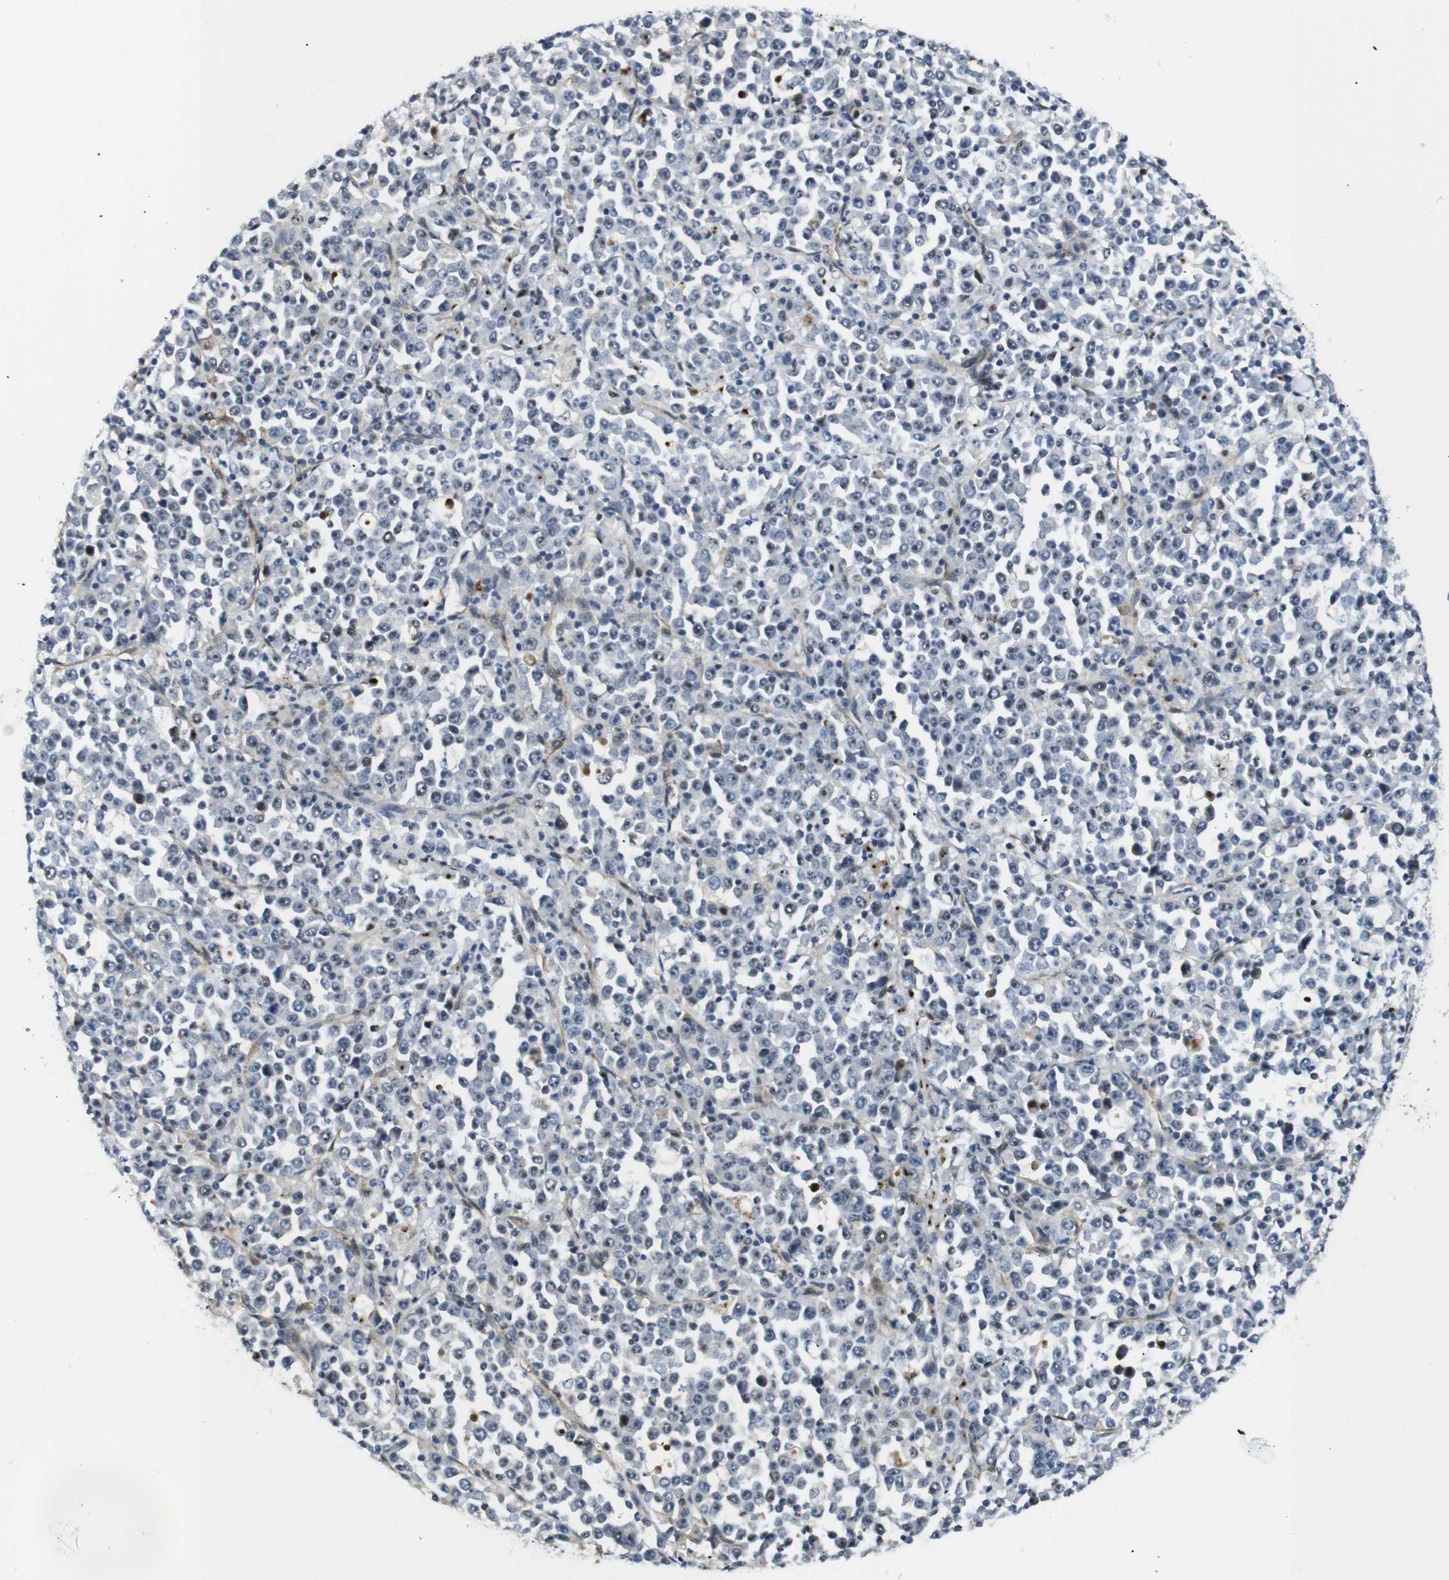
{"staining": {"intensity": "moderate", "quantity": "<25%", "location": "nuclear"}, "tissue": "stomach cancer", "cell_type": "Tumor cells", "image_type": "cancer", "snomed": [{"axis": "morphology", "description": "Normal tissue, NOS"}, {"axis": "morphology", "description": "Adenocarcinoma, NOS"}, {"axis": "topography", "description": "Stomach, upper"}, {"axis": "topography", "description": "Stomach"}], "caption": "Tumor cells demonstrate low levels of moderate nuclear expression in approximately <25% of cells in stomach cancer.", "gene": "PARN", "patient": {"sex": "male", "age": 59}}